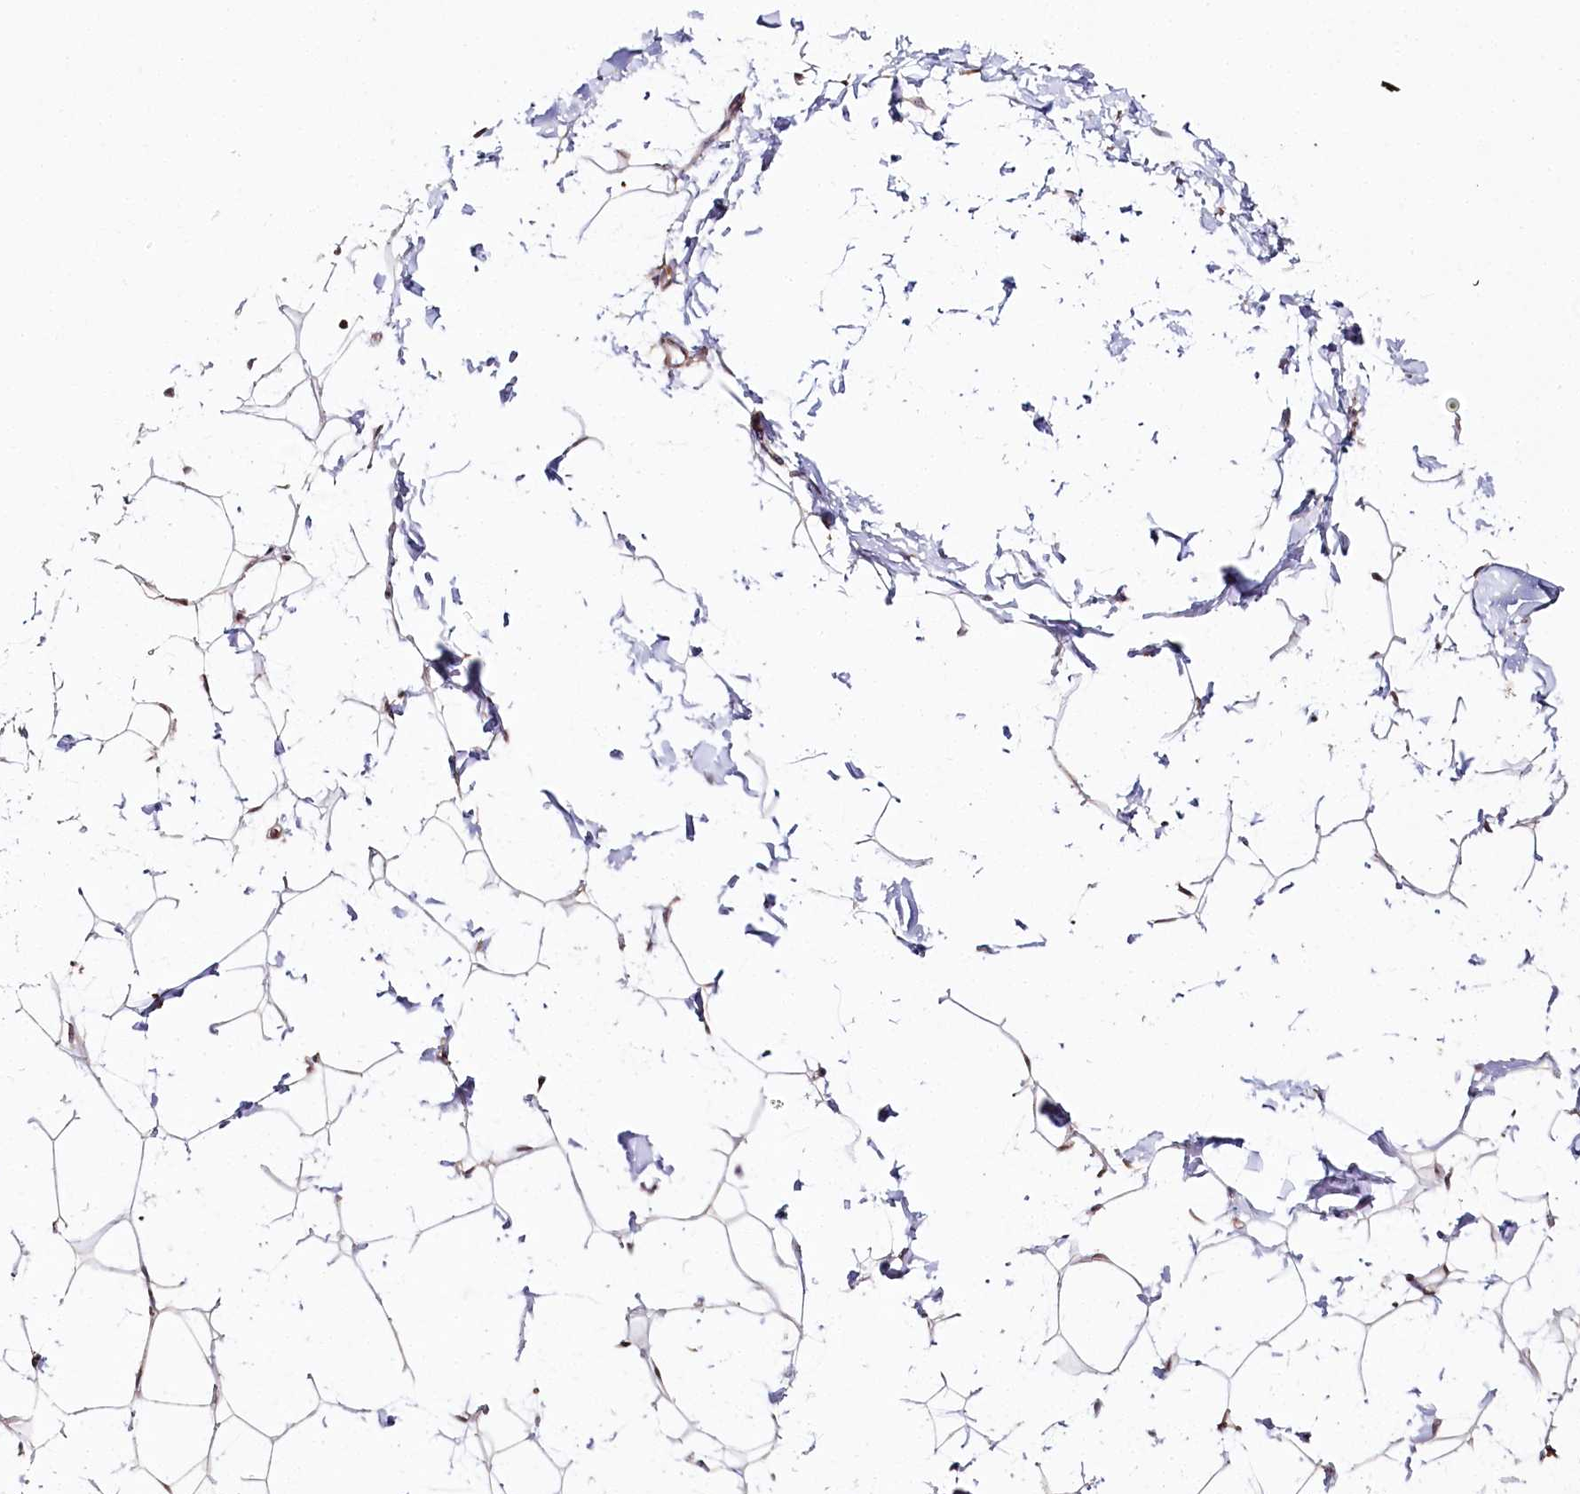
{"staining": {"intensity": "weak", "quantity": "<25%", "location": "cytoplasmic/membranous"}, "tissue": "adipose tissue", "cell_type": "Adipocytes", "image_type": "normal", "snomed": [{"axis": "morphology", "description": "Normal tissue, NOS"}, {"axis": "topography", "description": "Breast"}], "caption": "Adipose tissue stained for a protein using immunohistochemistry (IHC) displays no staining adipocytes.", "gene": "OTUD4", "patient": {"sex": "female", "age": 23}}